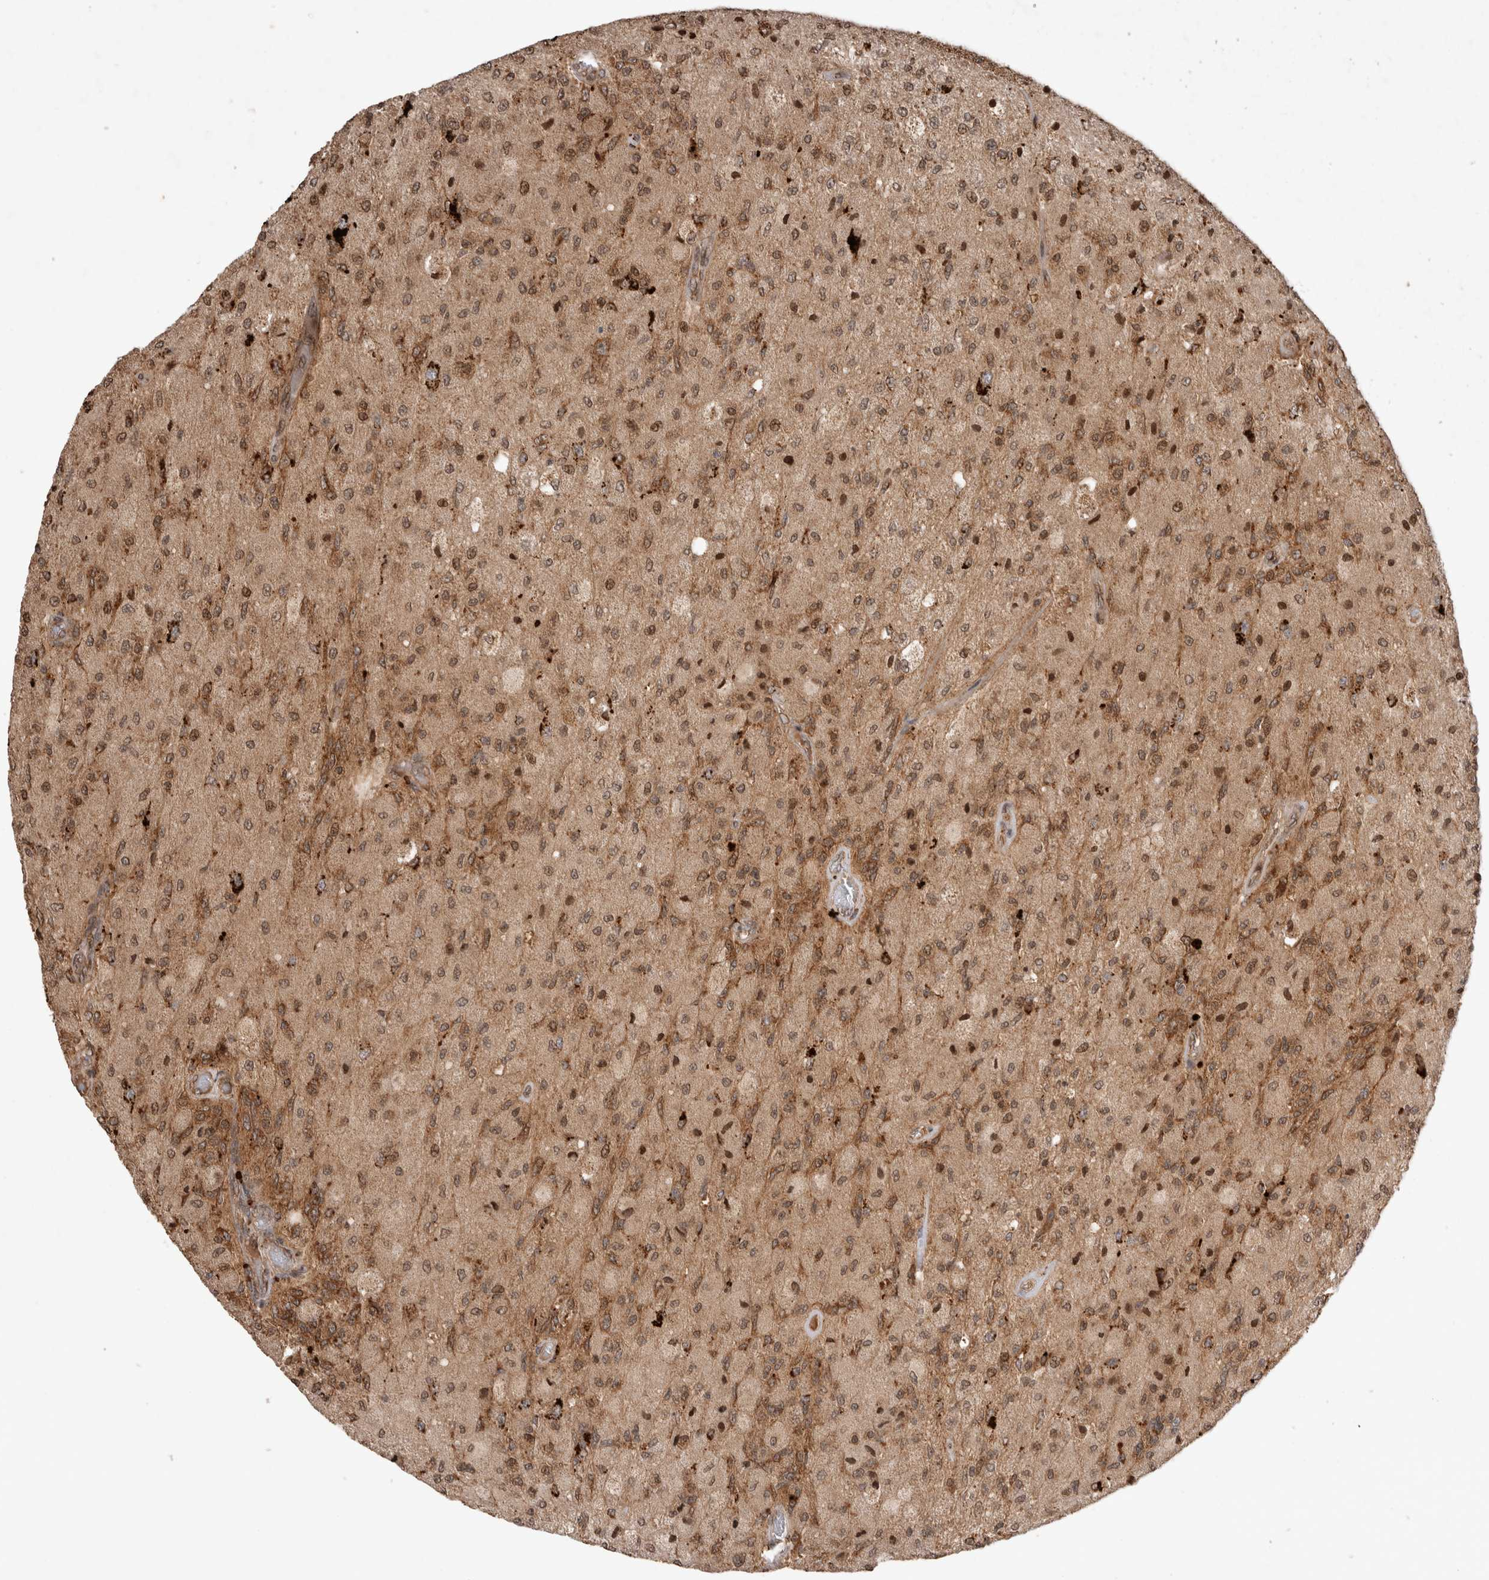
{"staining": {"intensity": "moderate", "quantity": "25%-75%", "location": "cytoplasmic/membranous,nuclear"}, "tissue": "glioma", "cell_type": "Tumor cells", "image_type": "cancer", "snomed": [{"axis": "morphology", "description": "Normal tissue, NOS"}, {"axis": "morphology", "description": "Glioma, malignant, High grade"}, {"axis": "topography", "description": "Cerebral cortex"}], "caption": "Malignant glioma (high-grade) was stained to show a protein in brown. There is medium levels of moderate cytoplasmic/membranous and nuclear staining in approximately 25%-75% of tumor cells.", "gene": "FAM221A", "patient": {"sex": "male", "age": 77}}